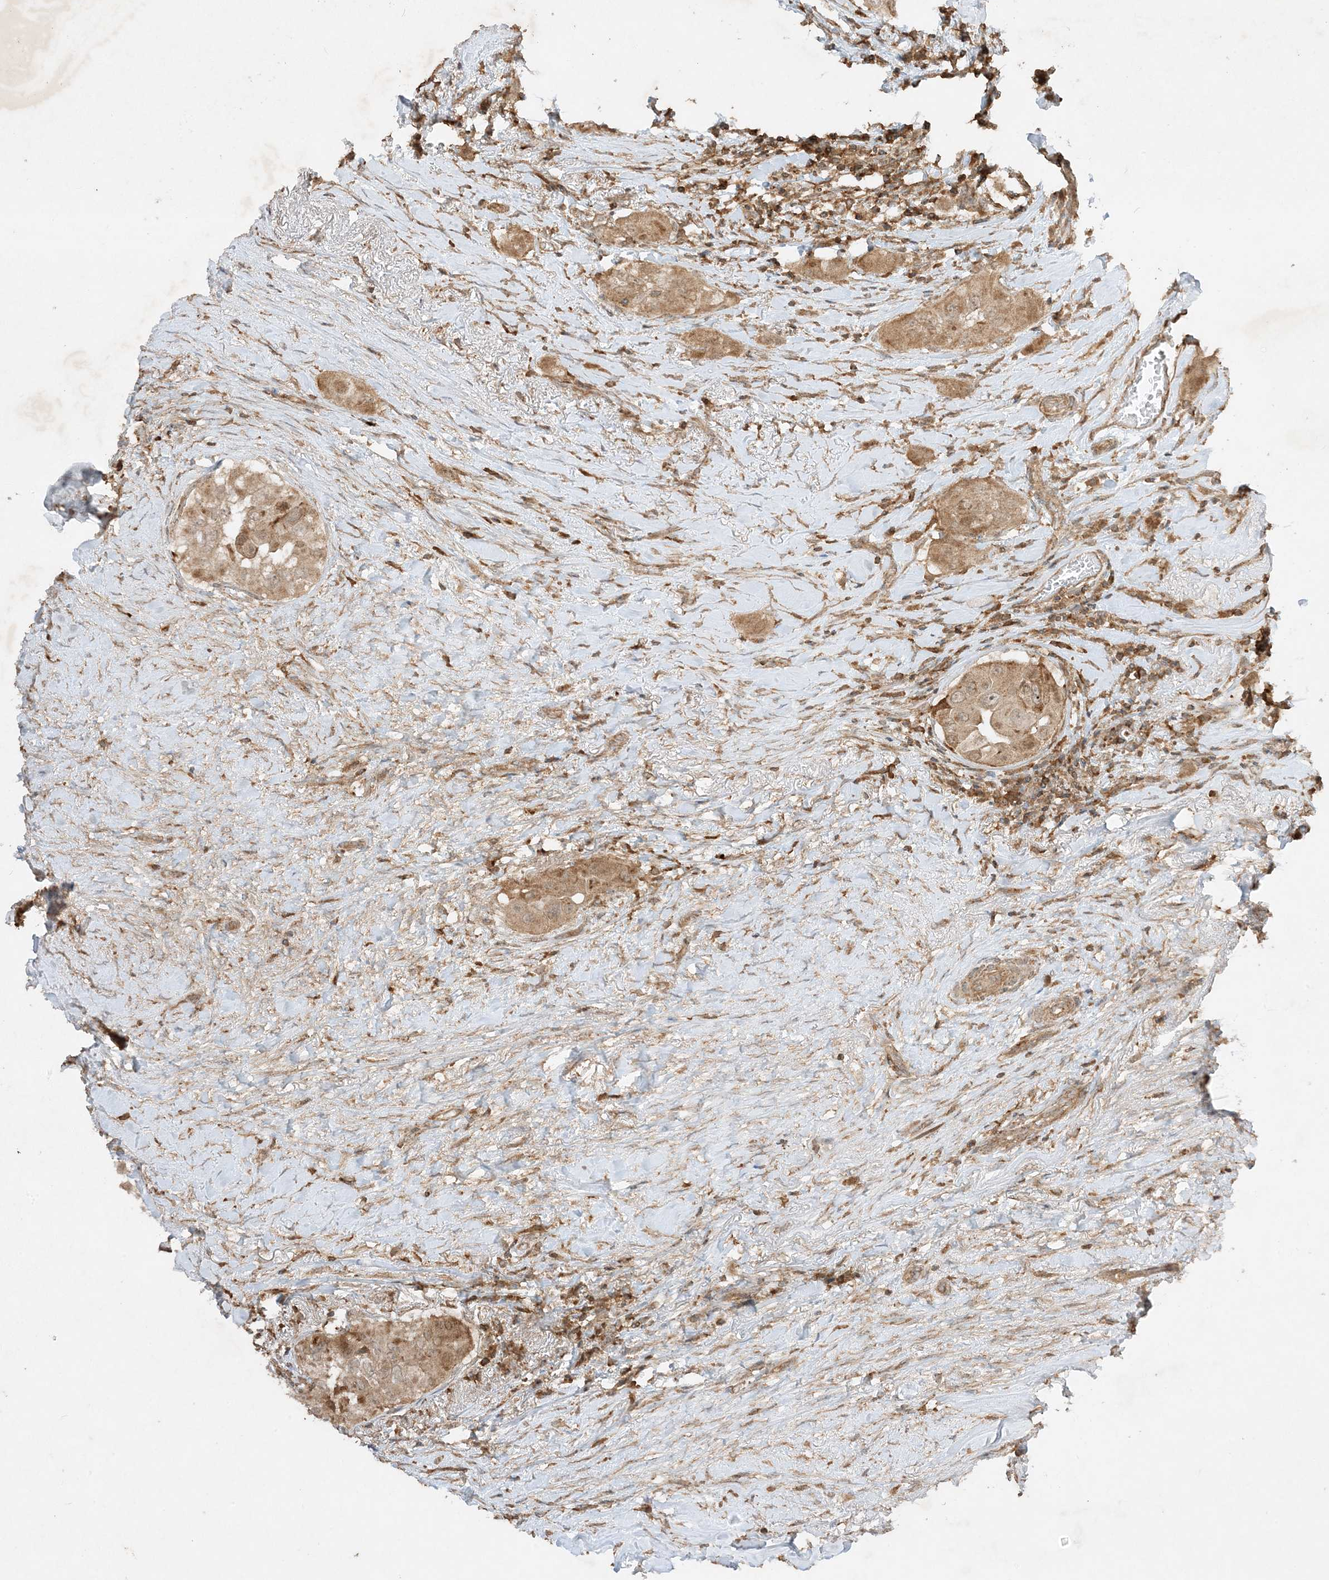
{"staining": {"intensity": "moderate", "quantity": ">75%", "location": "cytoplasmic/membranous"}, "tissue": "thyroid cancer", "cell_type": "Tumor cells", "image_type": "cancer", "snomed": [{"axis": "morphology", "description": "Papillary adenocarcinoma, NOS"}, {"axis": "topography", "description": "Thyroid gland"}], "caption": "DAB immunohistochemical staining of thyroid cancer reveals moderate cytoplasmic/membranous protein staining in about >75% of tumor cells.", "gene": "XRN1", "patient": {"sex": "female", "age": 59}}